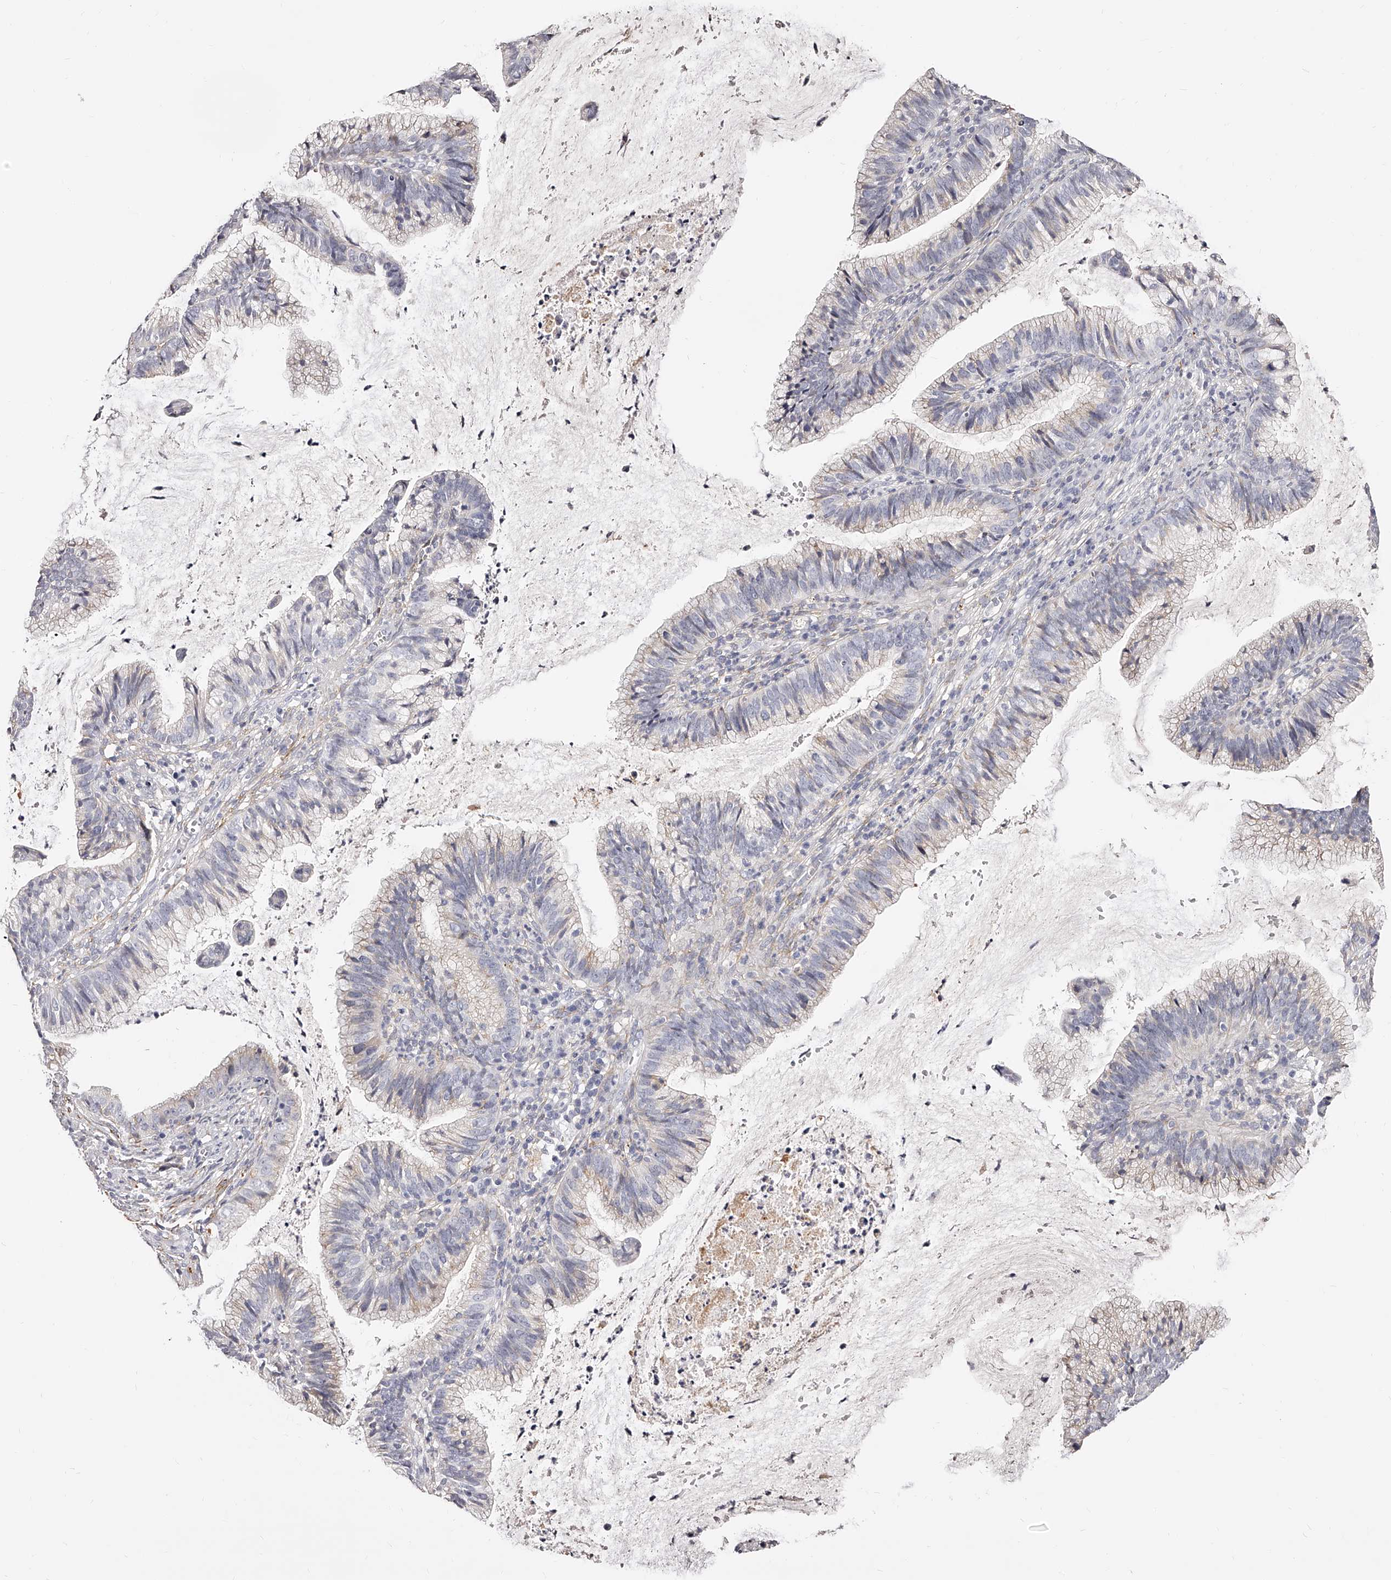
{"staining": {"intensity": "negative", "quantity": "none", "location": "none"}, "tissue": "cervical cancer", "cell_type": "Tumor cells", "image_type": "cancer", "snomed": [{"axis": "morphology", "description": "Adenocarcinoma, NOS"}, {"axis": "topography", "description": "Cervix"}], "caption": "Human cervical cancer stained for a protein using immunohistochemistry (IHC) demonstrates no positivity in tumor cells.", "gene": "CD82", "patient": {"sex": "female", "age": 36}}